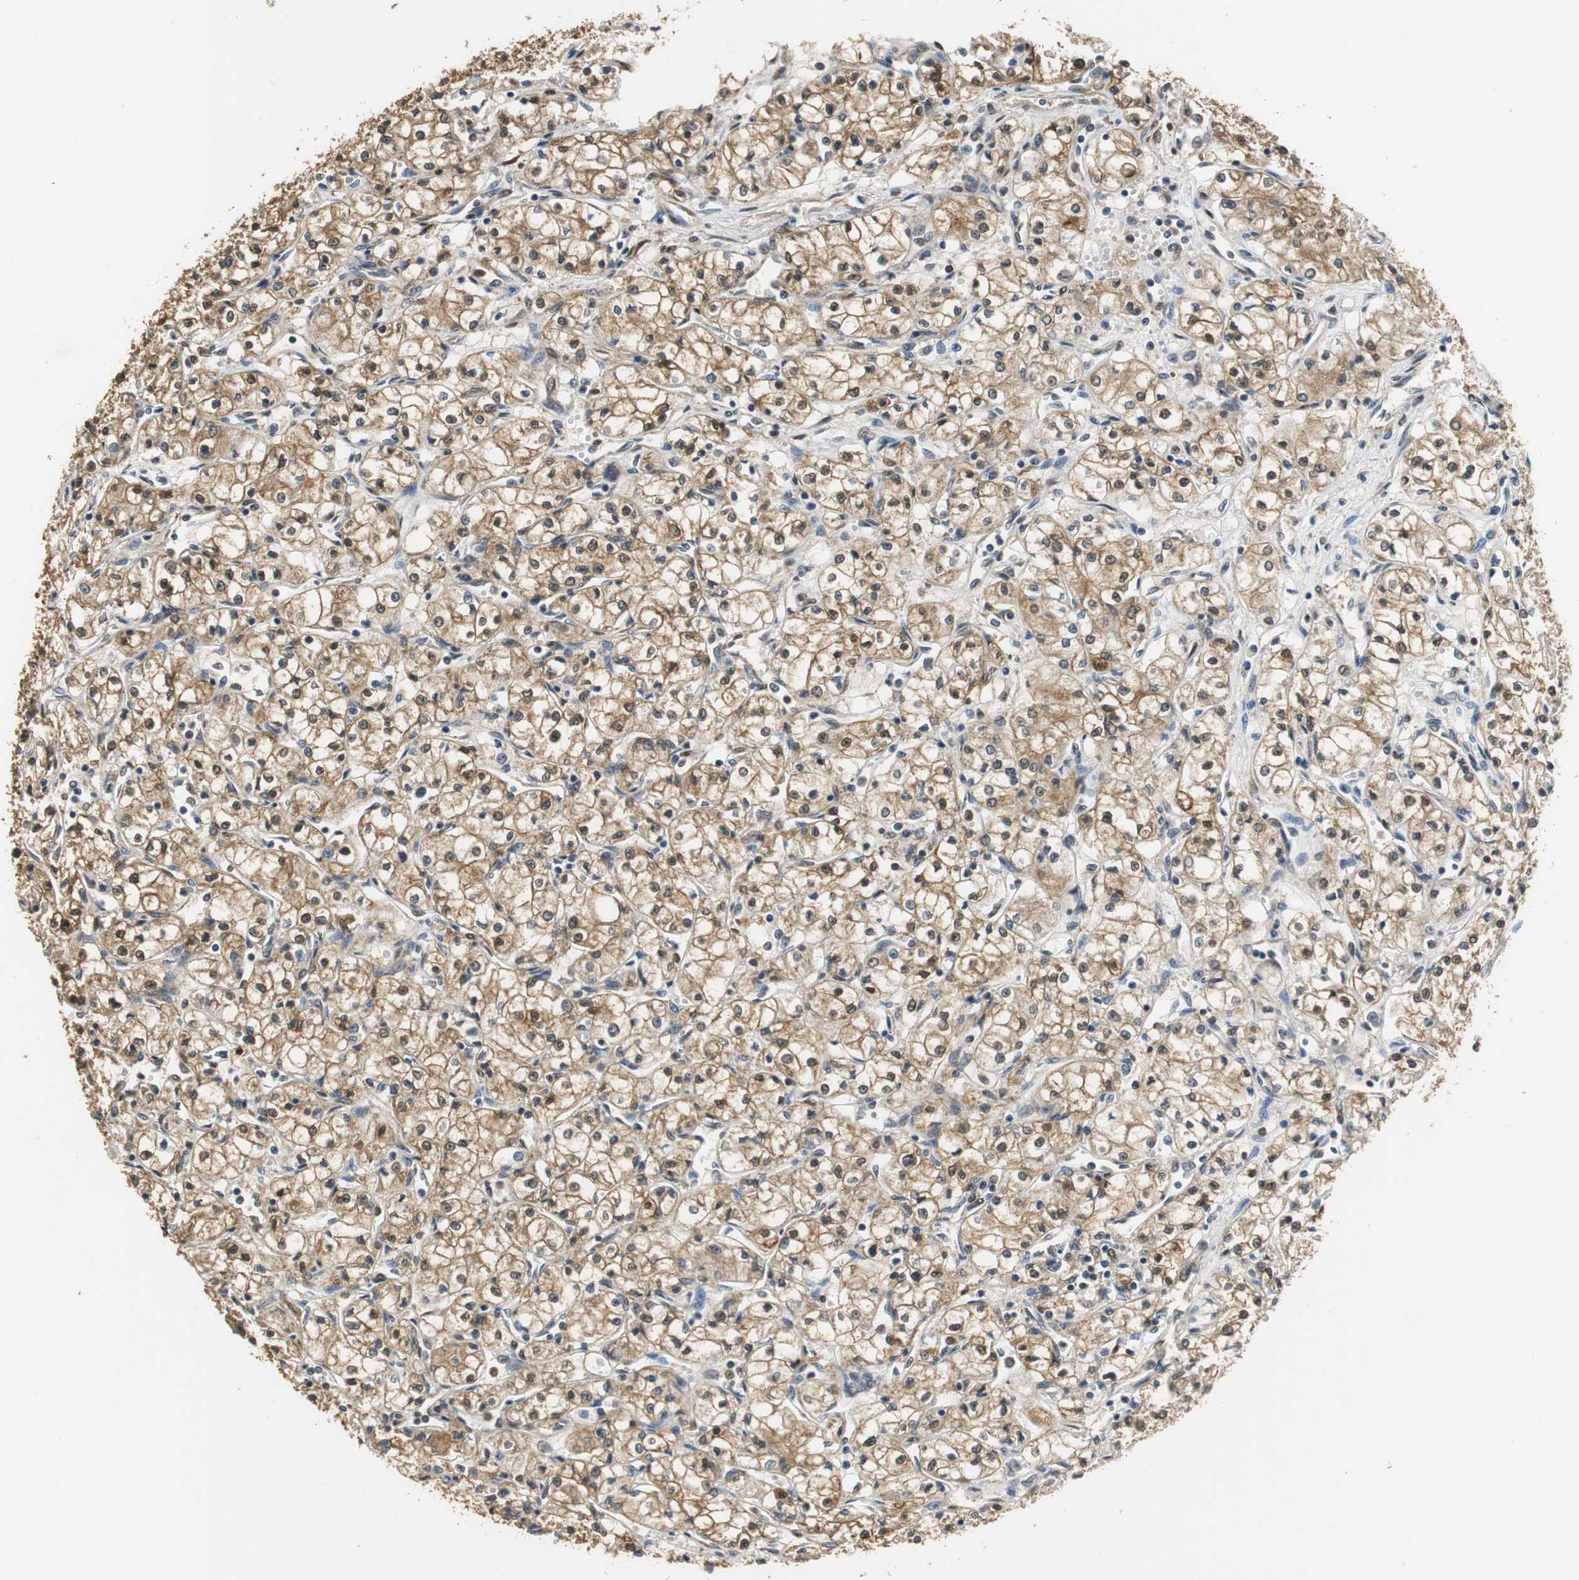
{"staining": {"intensity": "moderate", "quantity": ">75%", "location": "cytoplasmic/membranous,nuclear"}, "tissue": "renal cancer", "cell_type": "Tumor cells", "image_type": "cancer", "snomed": [{"axis": "morphology", "description": "Normal tissue, NOS"}, {"axis": "morphology", "description": "Adenocarcinoma, NOS"}, {"axis": "topography", "description": "Kidney"}], "caption": "Moderate cytoplasmic/membranous and nuclear protein expression is identified in about >75% of tumor cells in renal adenocarcinoma.", "gene": "UBQLN2", "patient": {"sex": "male", "age": 59}}